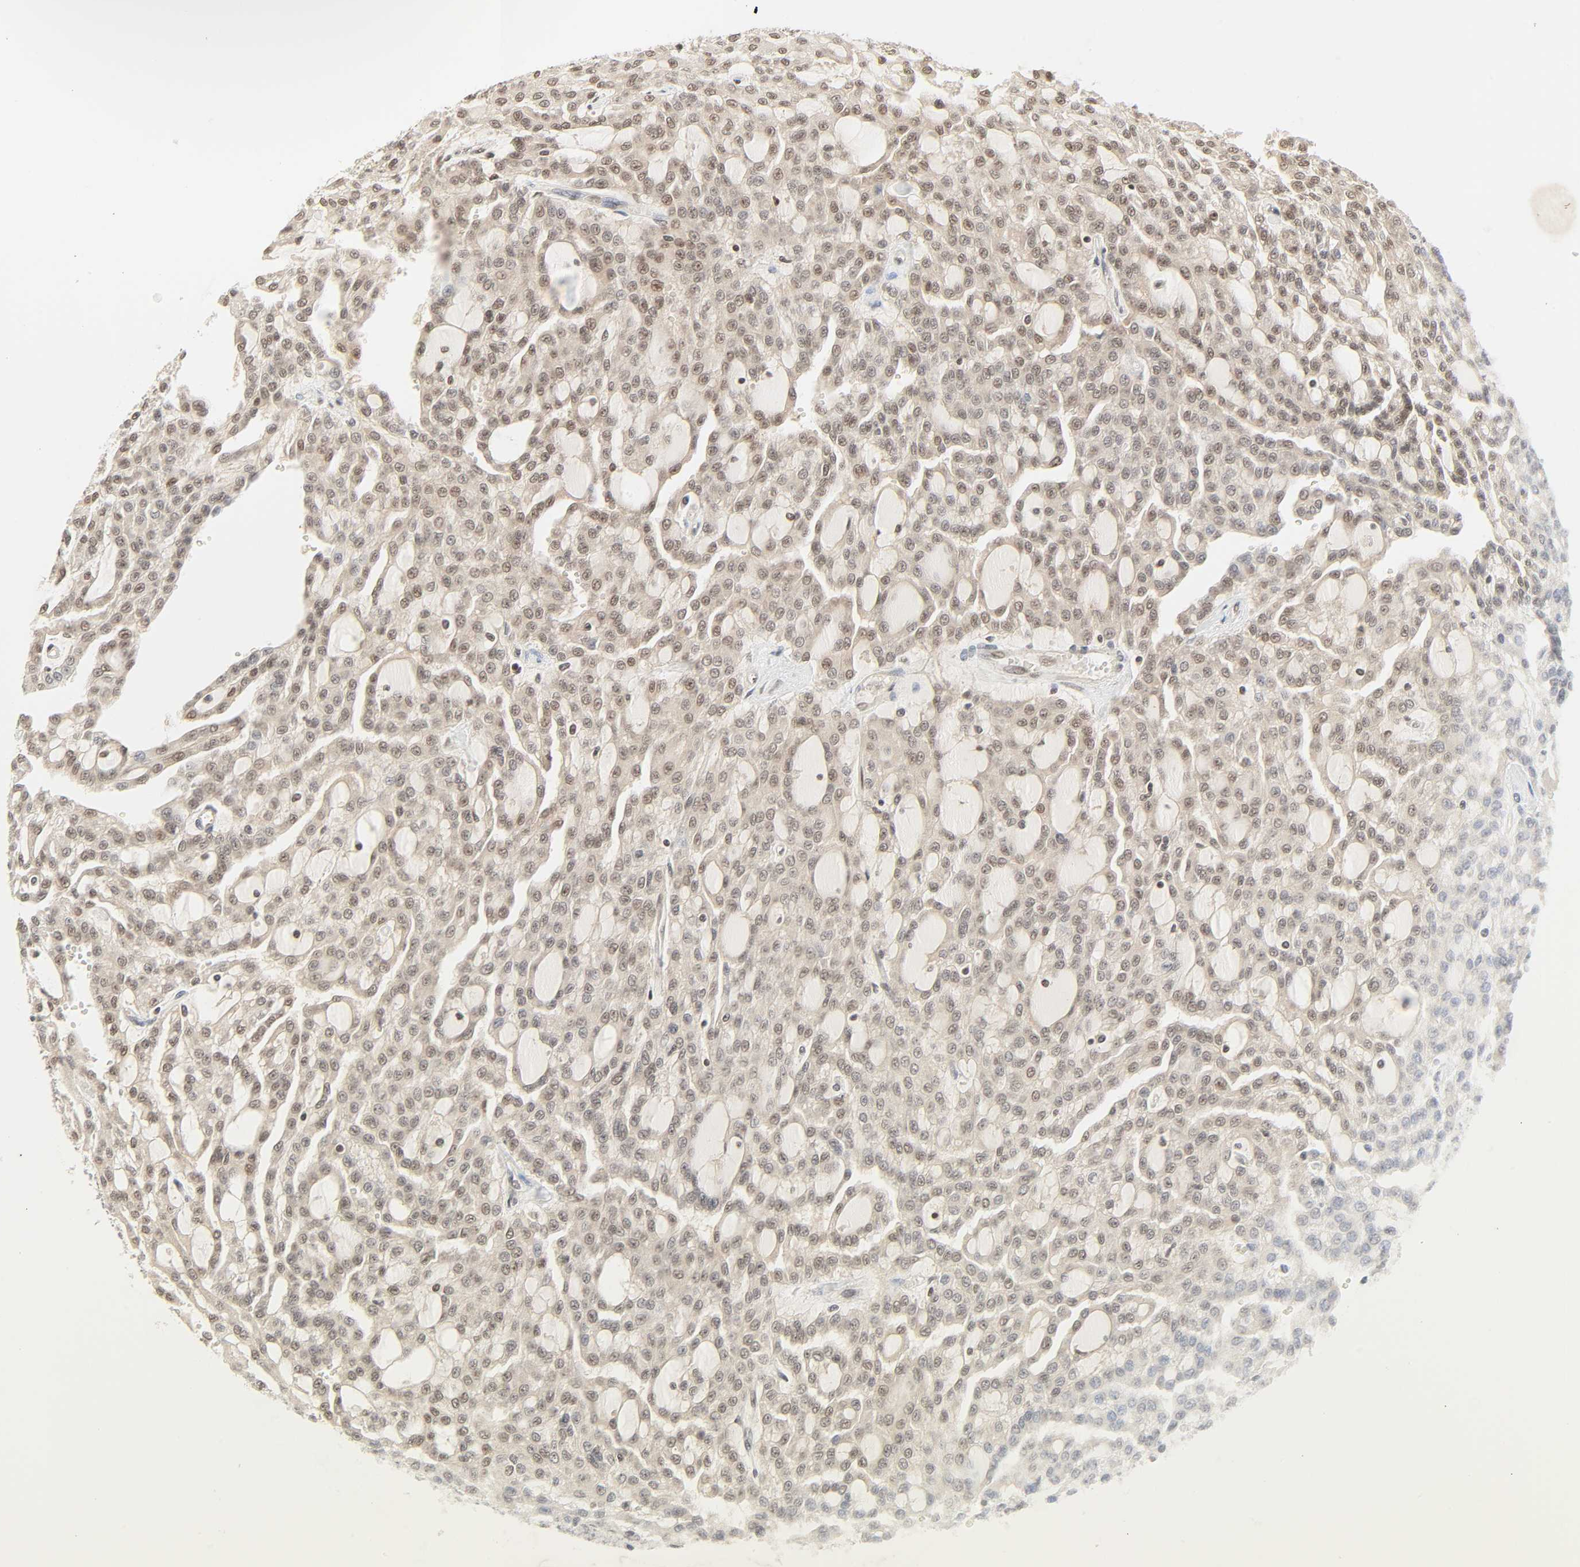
{"staining": {"intensity": "negative", "quantity": "none", "location": "none"}, "tissue": "renal cancer", "cell_type": "Tumor cells", "image_type": "cancer", "snomed": [{"axis": "morphology", "description": "Adenocarcinoma, NOS"}, {"axis": "topography", "description": "Kidney"}], "caption": "Adenocarcinoma (renal) was stained to show a protein in brown. There is no significant expression in tumor cells.", "gene": "UBC", "patient": {"sex": "male", "age": 63}}